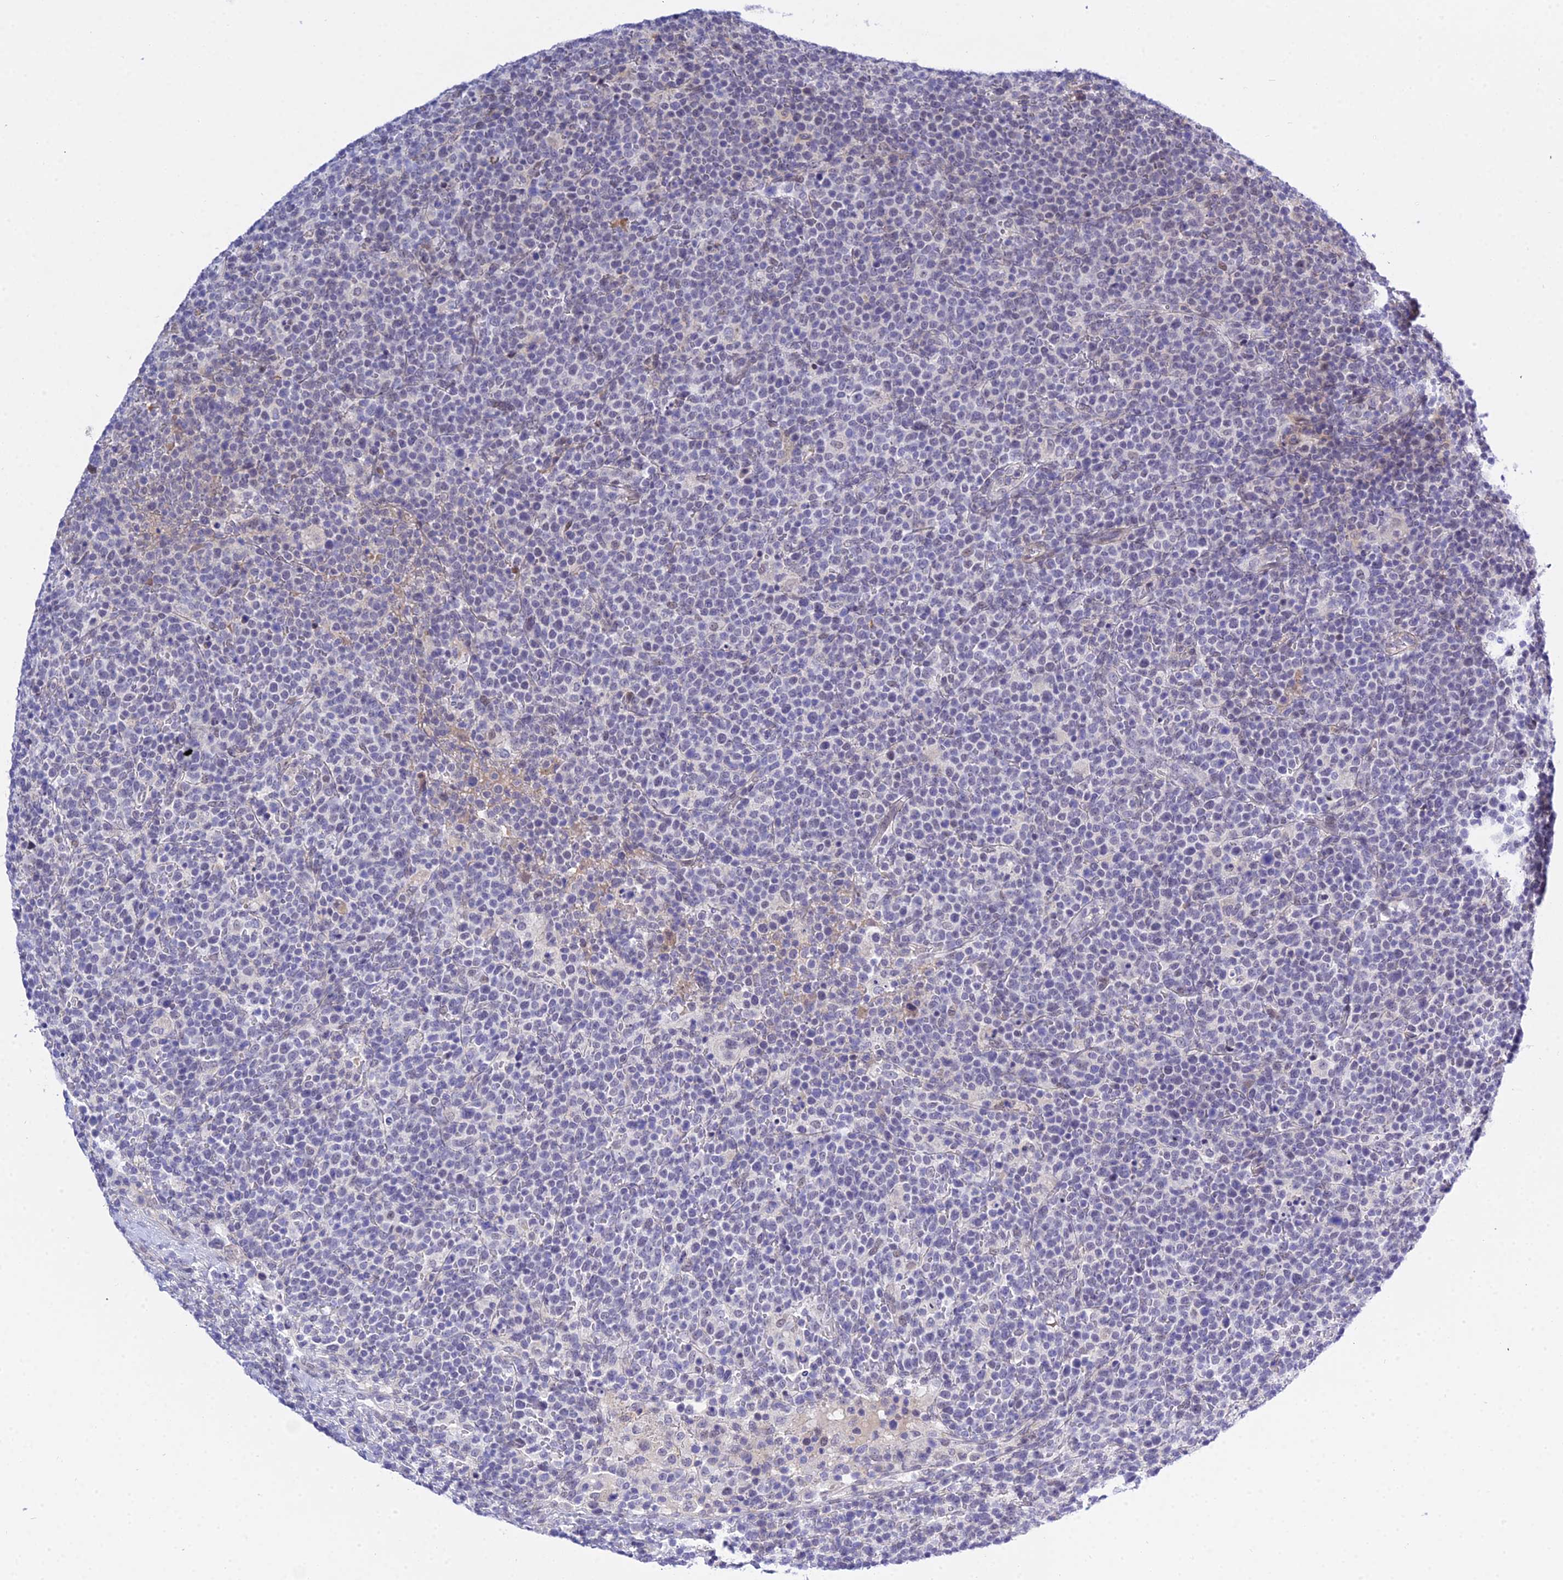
{"staining": {"intensity": "negative", "quantity": "none", "location": "none"}, "tissue": "lymphoma", "cell_type": "Tumor cells", "image_type": "cancer", "snomed": [{"axis": "morphology", "description": "Malignant lymphoma, non-Hodgkin's type, High grade"}, {"axis": "topography", "description": "Lymph node"}], "caption": "The histopathology image shows no significant positivity in tumor cells of lymphoma.", "gene": "ZNF628", "patient": {"sex": "male", "age": 61}}